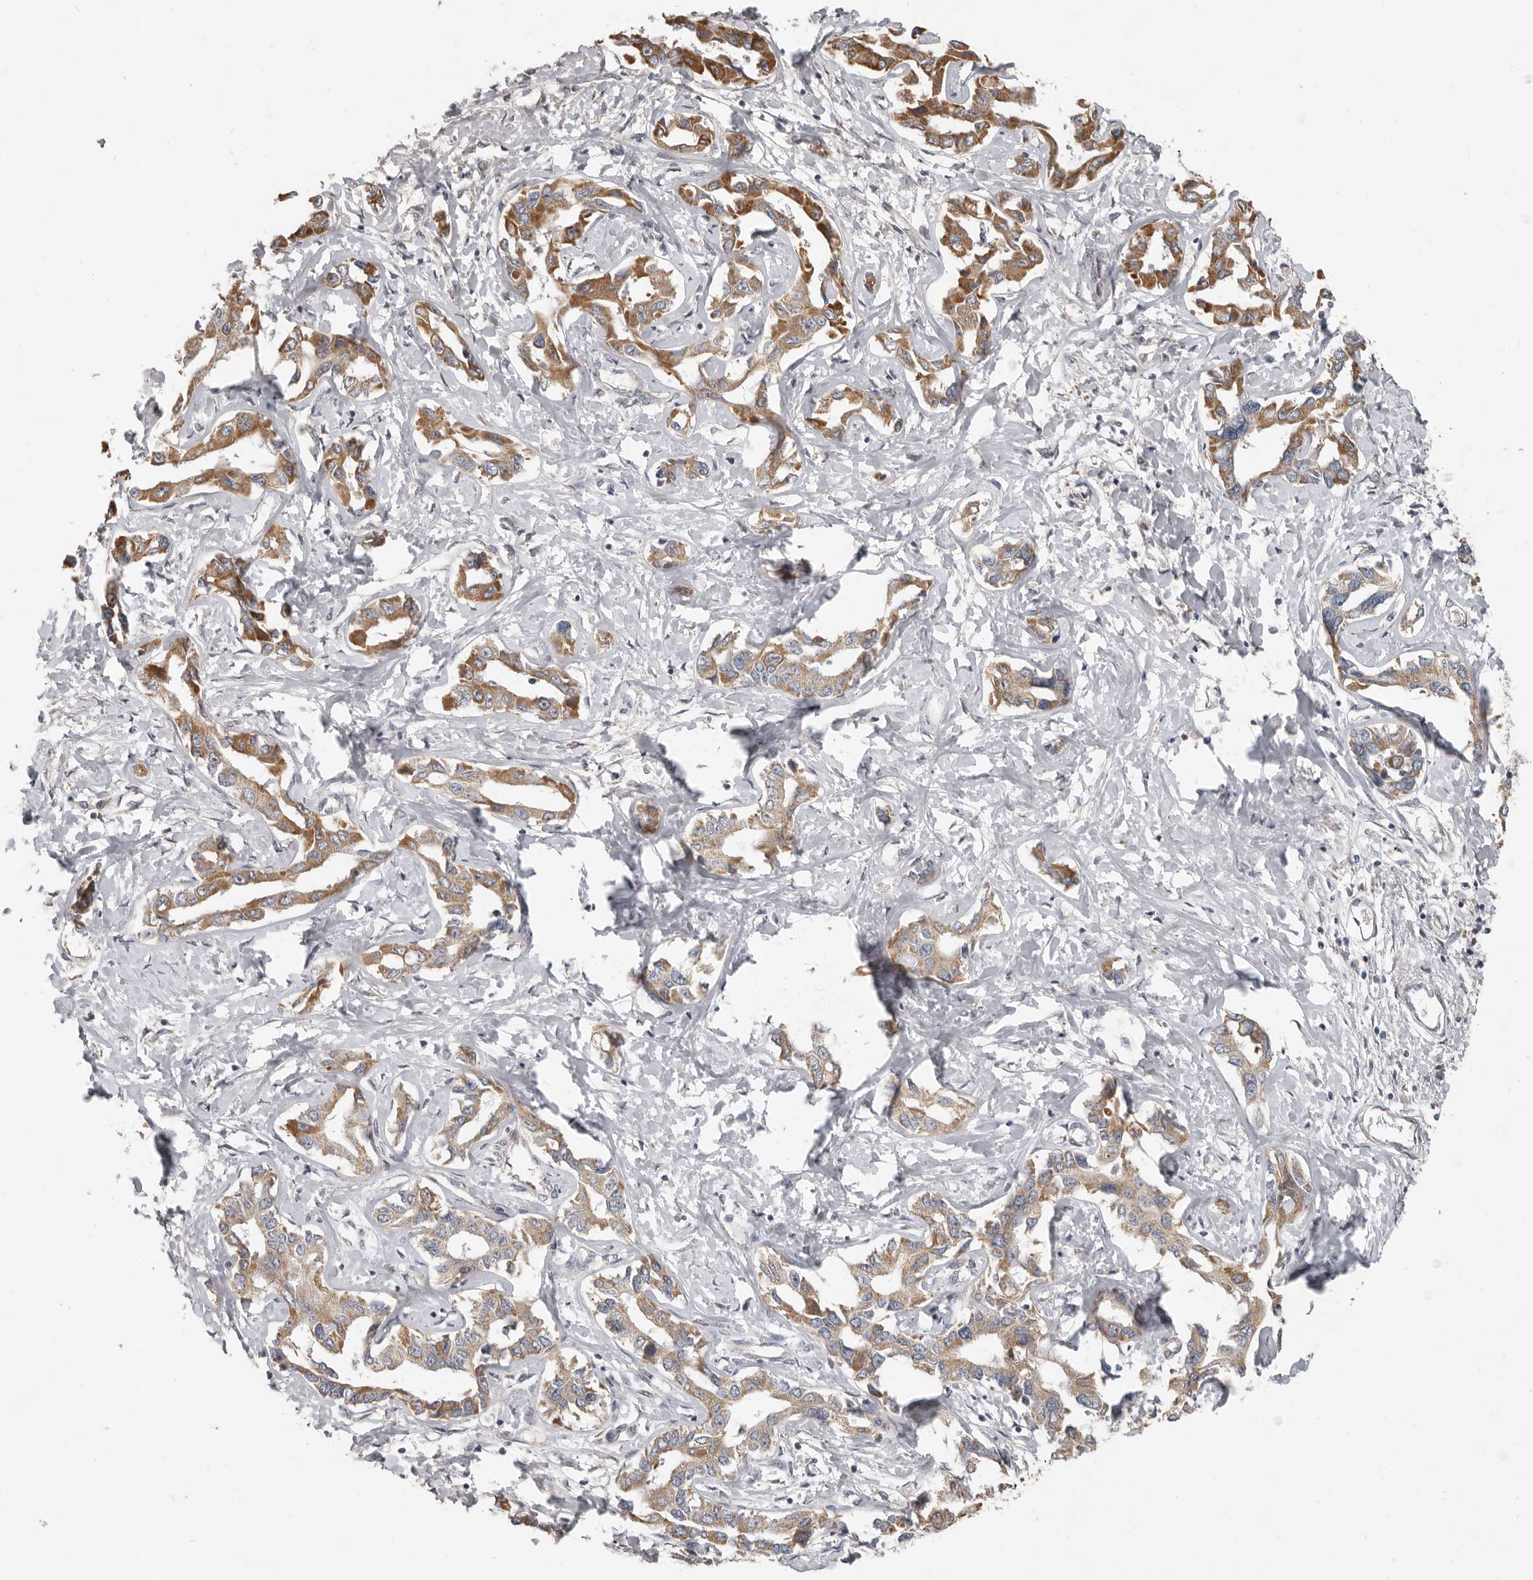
{"staining": {"intensity": "moderate", "quantity": ">75%", "location": "cytoplasmic/membranous"}, "tissue": "liver cancer", "cell_type": "Tumor cells", "image_type": "cancer", "snomed": [{"axis": "morphology", "description": "Cholangiocarcinoma"}, {"axis": "topography", "description": "Liver"}], "caption": "Moderate cytoplasmic/membranous staining is present in approximately >75% of tumor cells in liver cholangiocarcinoma.", "gene": "UNK", "patient": {"sex": "male", "age": 59}}